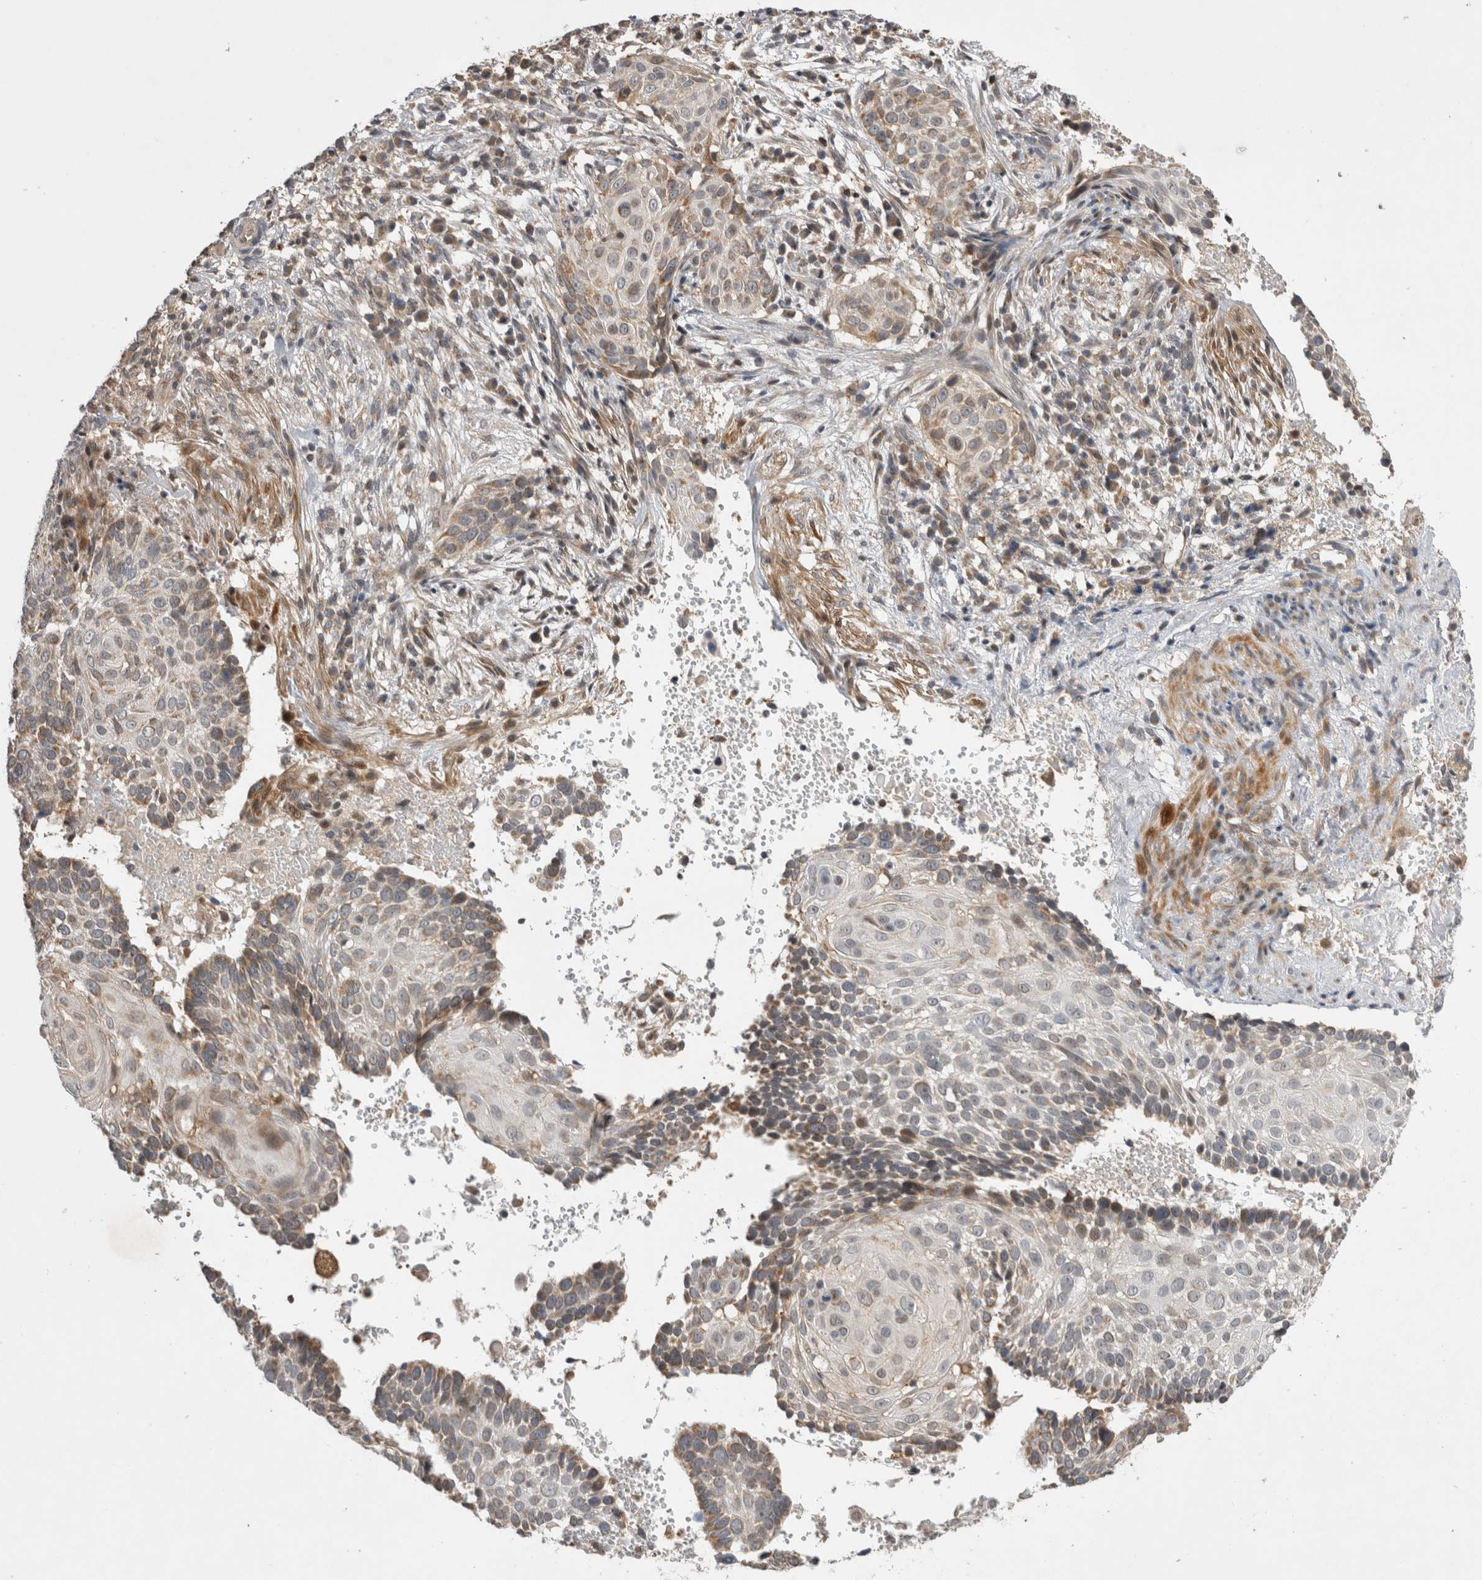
{"staining": {"intensity": "weak", "quantity": "25%-75%", "location": "cytoplasmic/membranous"}, "tissue": "cervical cancer", "cell_type": "Tumor cells", "image_type": "cancer", "snomed": [{"axis": "morphology", "description": "Squamous cell carcinoma, NOS"}, {"axis": "topography", "description": "Cervix"}], "caption": "Human squamous cell carcinoma (cervical) stained with a protein marker displays weak staining in tumor cells.", "gene": "KCNIP1", "patient": {"sex": "female", "age": 74}}